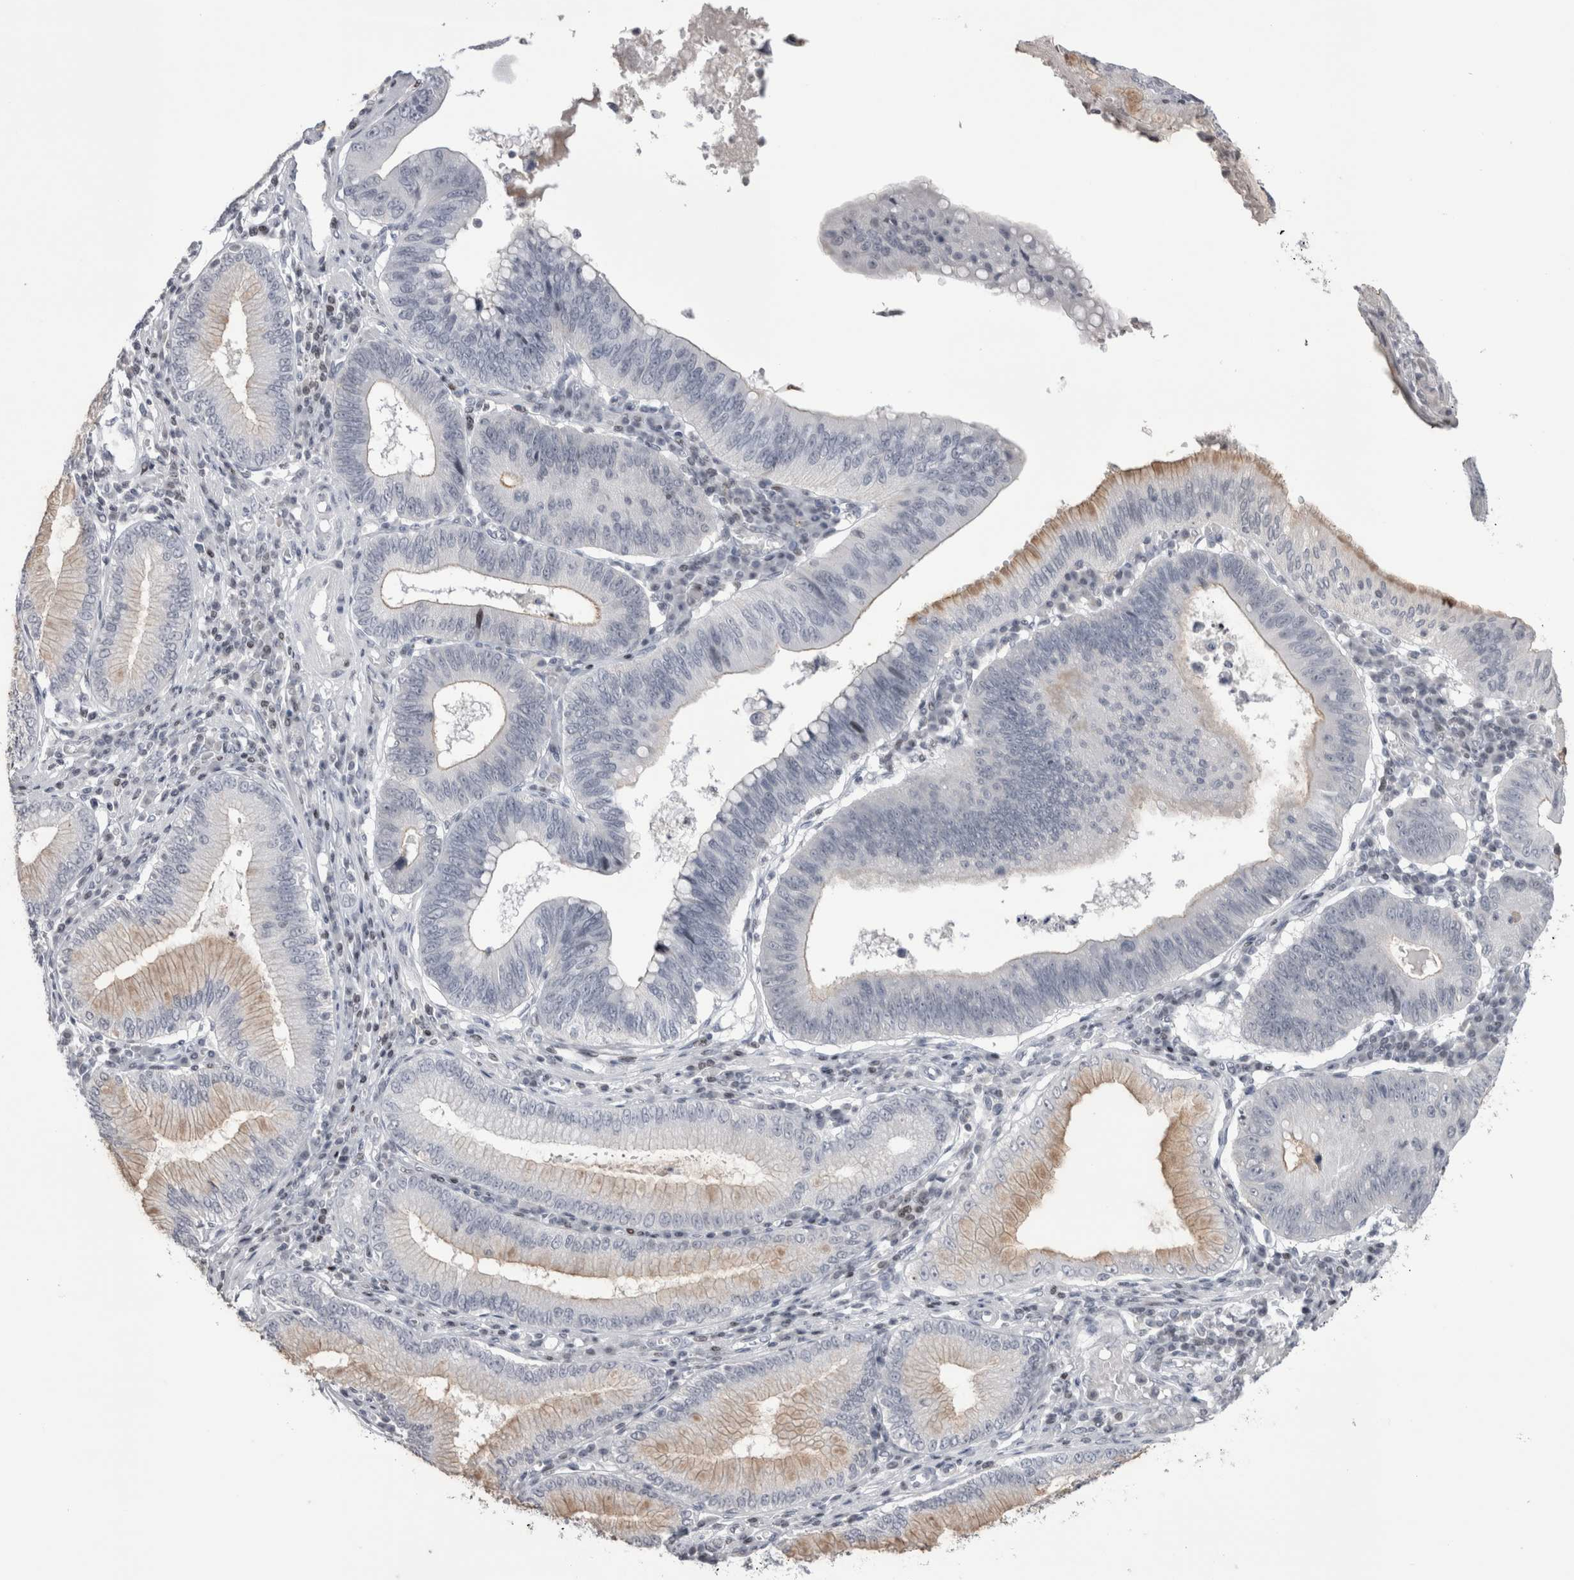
{"staining": {"intensity": "weak", "quantity": "<25%", "location": "cytoplasmic/membranous"}, "tissue": "stomach cancer", "cell_type": "Tumor cells", "image_type": "cancer", "snomed": [{"axis": "morphology", "description": "Adenocarcinoma, NOS"}, {"axis": "topography", "description": "Stomach"}], "caption": "Stomach adenocarcinoma was stained to show a protein in brown. There is no significant positivity in tumor cells. (IHC, brightfield microscopy, high magnification).", "gene": "FNDC8", "patient": {"sex": "male", "age": 59}}